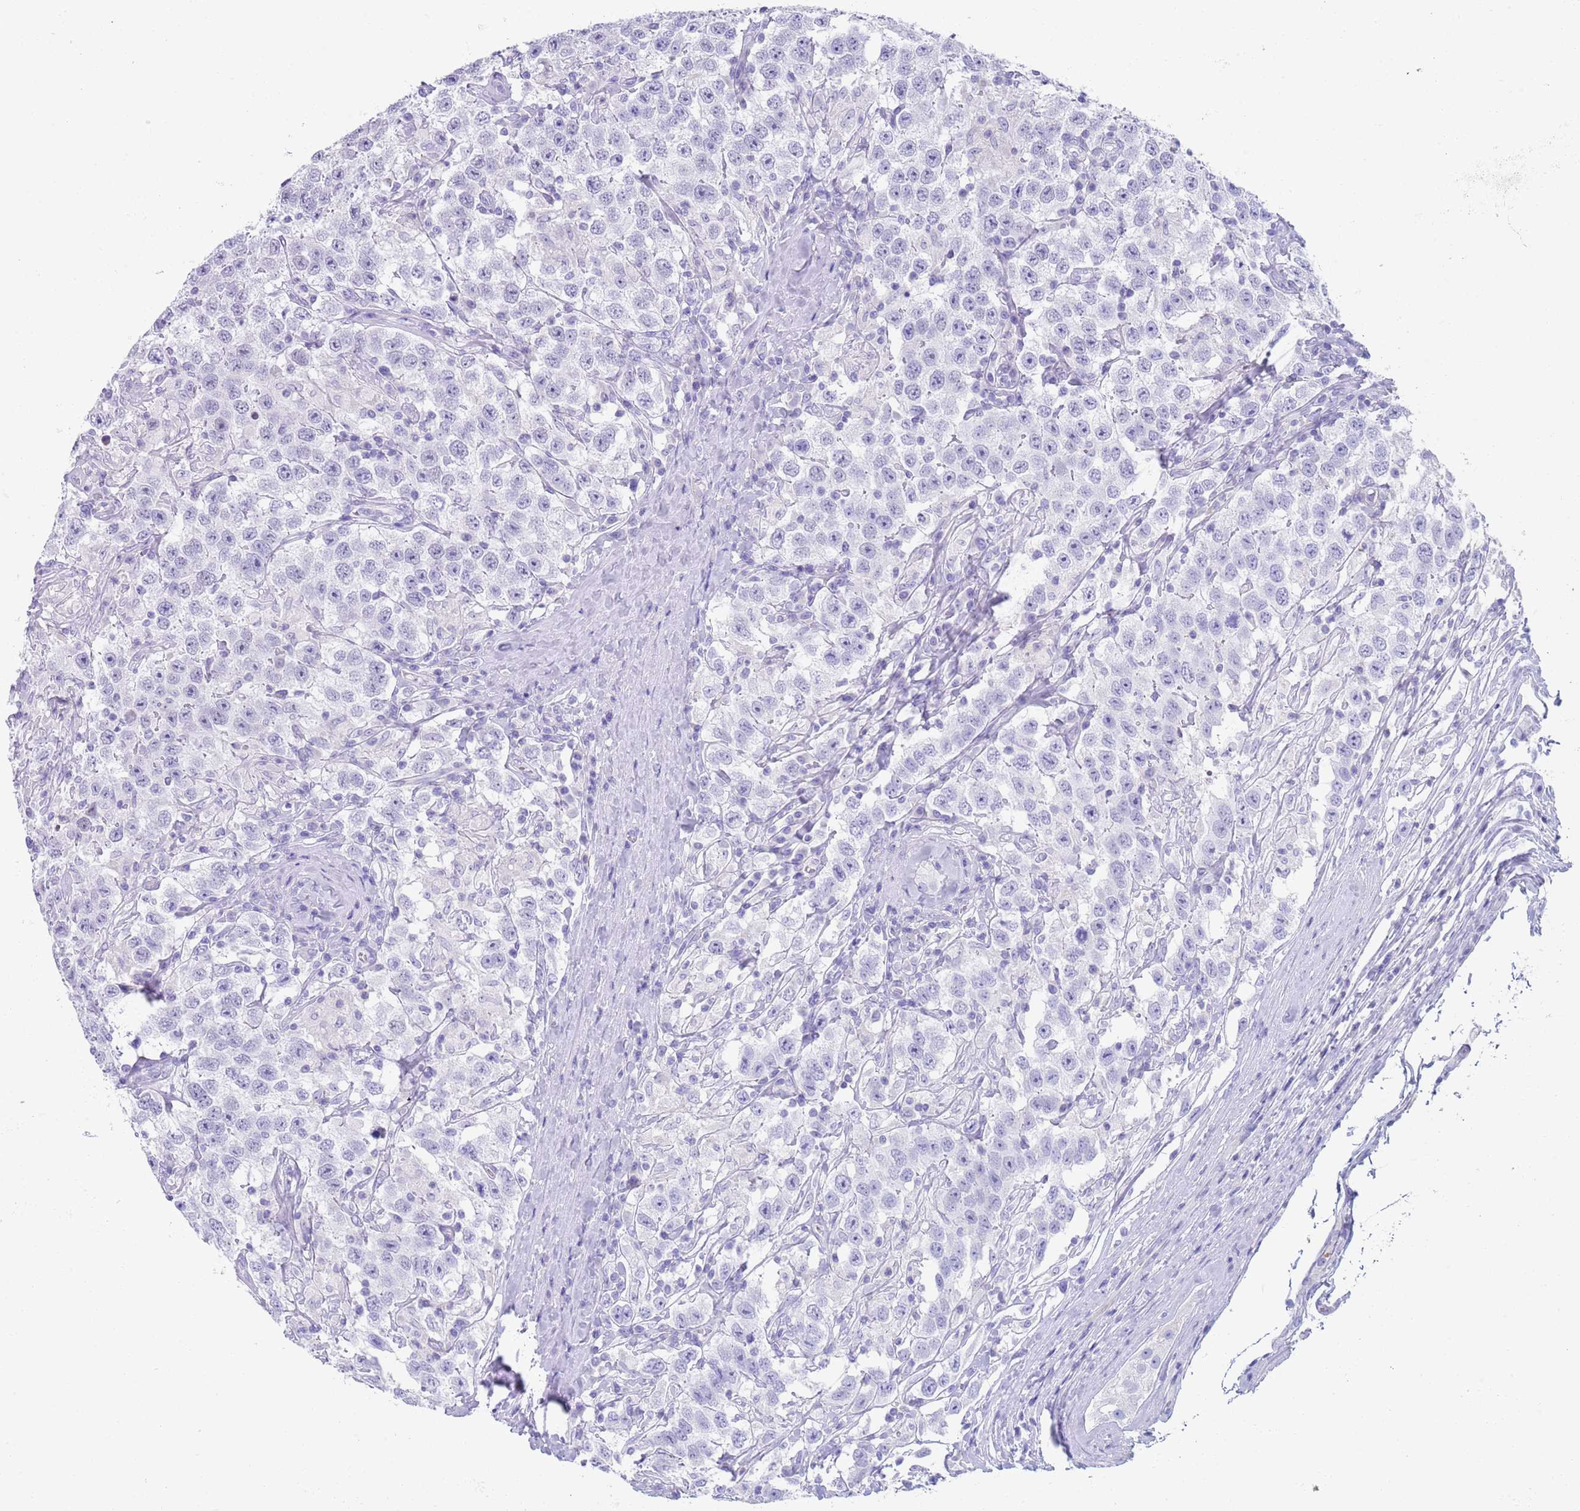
{"staining": {"intensity": "negative", "quantity": "none", "location": "none"}, "tissue": "testis cancer", "cell_type": "Tumor cells", "image_type": "cancer", "snomed": [{"axis": "morphology", "description": "Seminoma, NOS"}, {"axis": "topography", "description": "Testis"}], "caption": "Protein analysis of testis seminoma displays no significant expression in tumor cells. (Brightfield microscopy of DAB IHC at high magnification).", "gene": "CPXM2", "patient": {"sex": "male", "age": 41}}